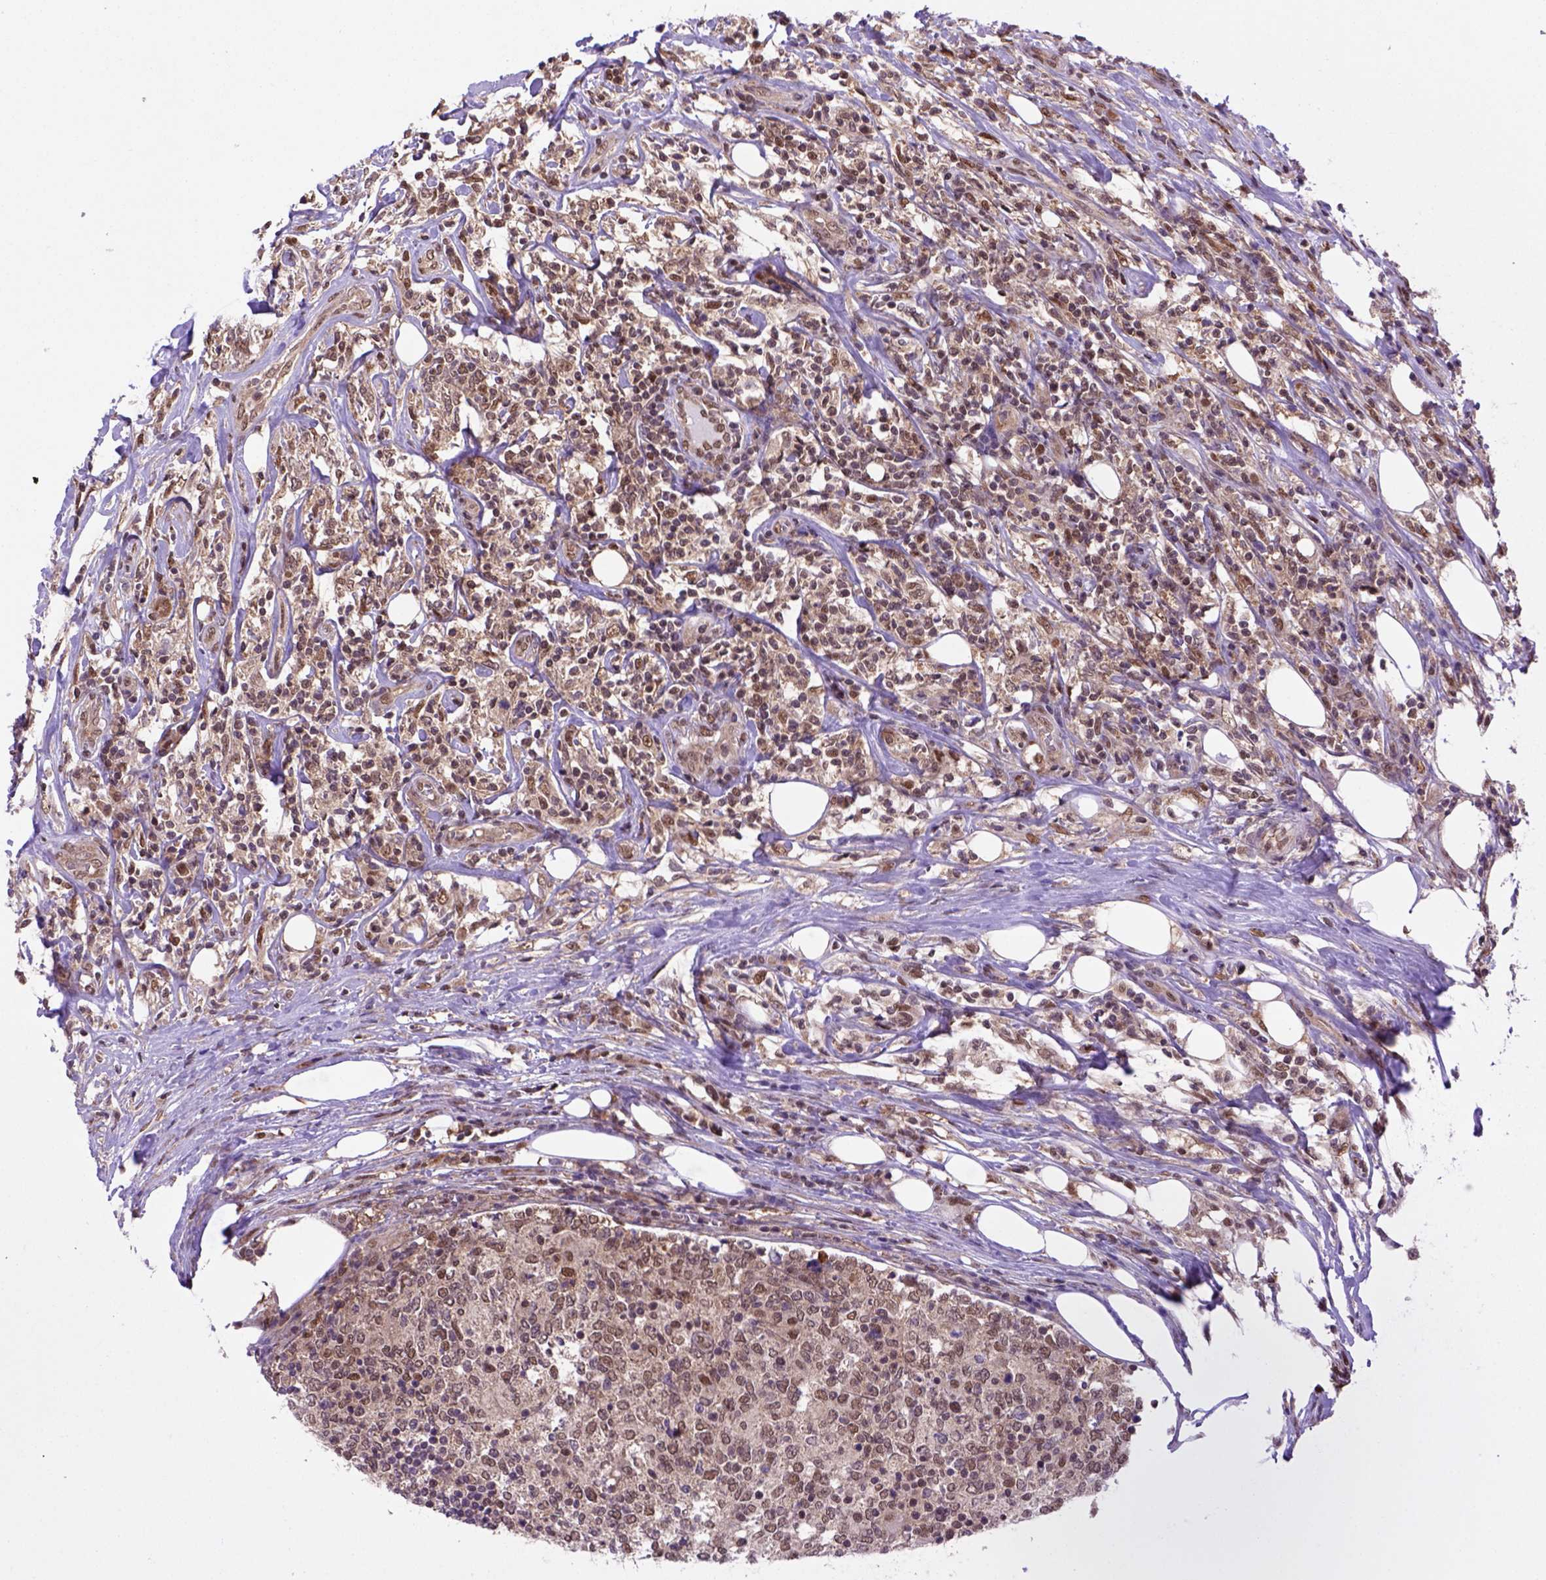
{"staining": {"intensity": "moderate", "quantity": ">75%", "location": "cytoplasmic/membranous,nuclear"}, "tissue": "lymphoma", "cell_type": "Tumor cells", "image_type": "cancer", "snomed": [{"axis": "morphology", "description": "Malignant lymphoma, non-Hodgkin's type, High grade"}, {"axis": "topography", "description": "Lymph node"}], "caption": "Moderate cytoplasmic/membranous and nuclear expression is present in about >75% of tumor cells in lymphoma.", "gene": "PSMC2", "patient": {"sex": "female", "age": 84}}